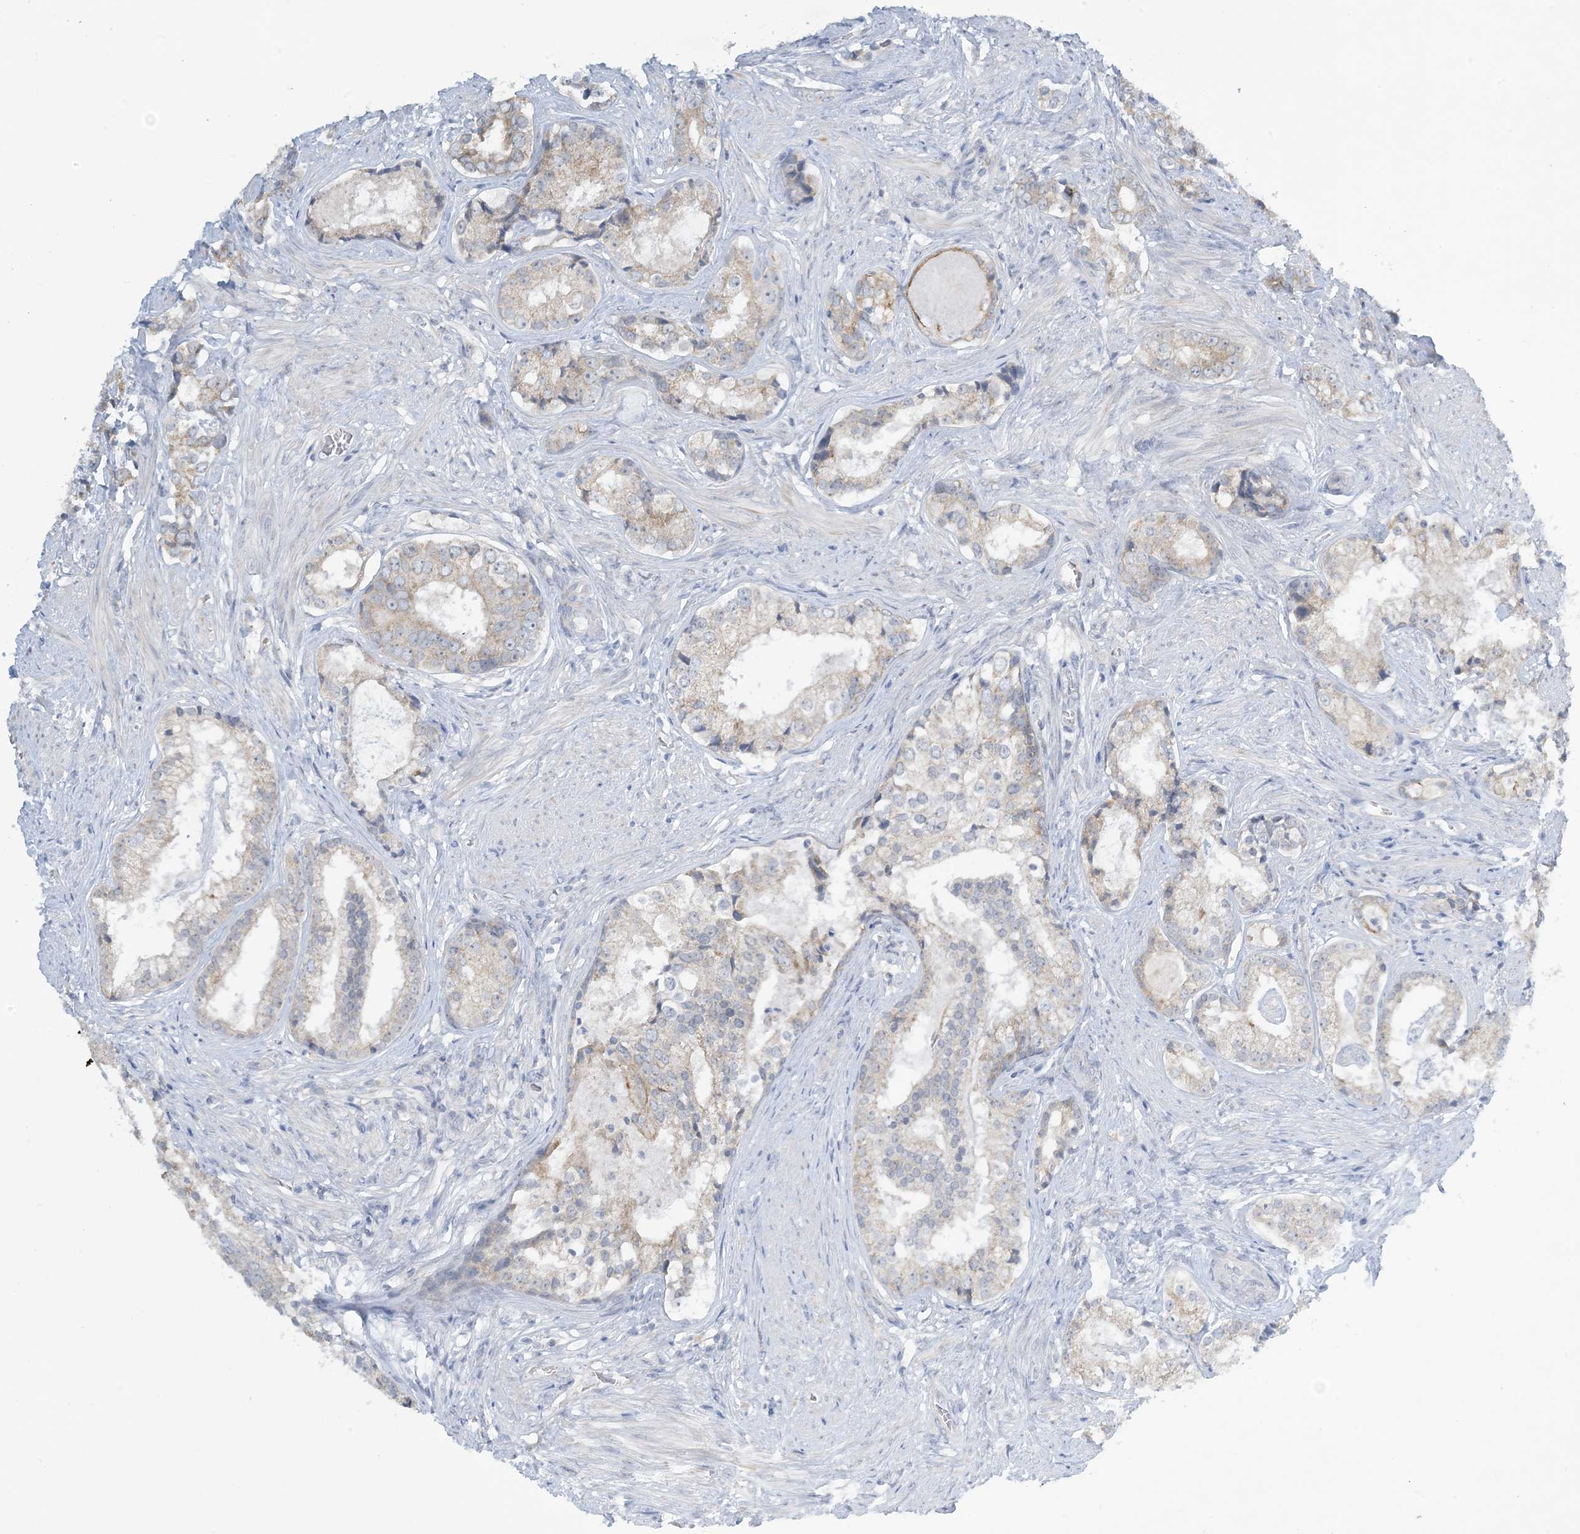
{"staining": {"intensity": "weak", "quantity": "25%-75%", "location": "cytoplasmic/membranous"}, "tissue": "prostate cancer", "cell_type": "Tumor cells", "image_type": "cancer", "snomed": [{"axis": "morphology", "description": "Adenocarcinoma, High grade"}, {"axis": "topography", "description": "Prostate"}], "caption": "Immunohistochemistry micrograph of neoplastic tissue: human prostate cancer (high-grade adenocarcinoma) stained using IHC displays low levels of weak protein expression localized specifically in the cytoplasmic/membranous of tumor cells, appearing as a cytoplasmic/membranous brown color.", "gene": "MRPS18A", "patient": {"sex": "male", "age": 58}}